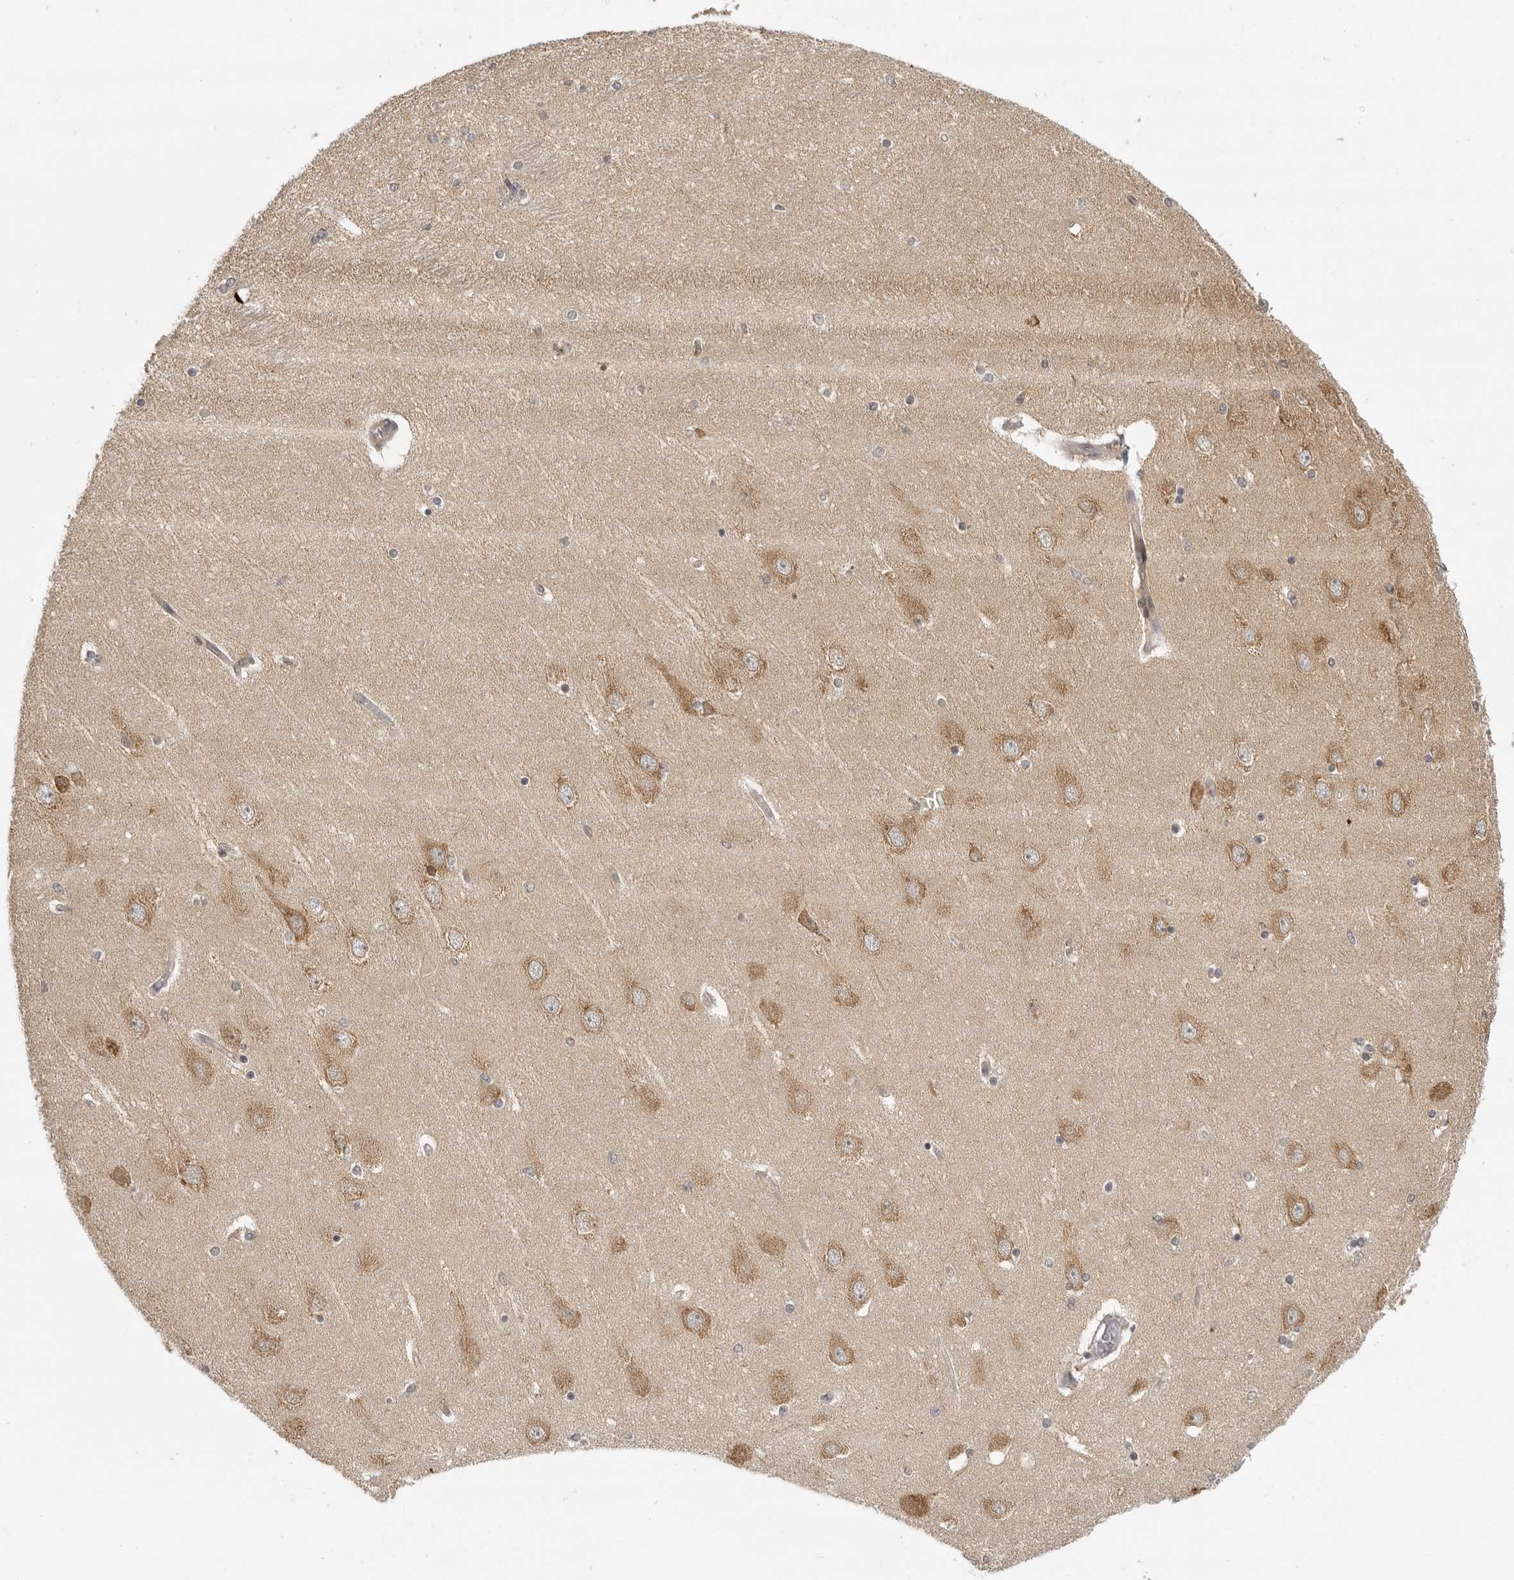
{"staining": {"intensity": "negative", "quantity": "none", "location": "none"}, "tissue": "hippocampus", "cell_type": "Glial cells", "image_type": "normal", "snomed": [{"axis": "morphology", "description": "Normal tissue, NOS"}, {"axis": "topography", "description": "Hippocampus"}], "caption": "Protein analysis of normal hippocampus demonstrates no significant staining in glial cells. (DAB immunohistochemistry (IHC), high magnification).", "gene": "PRRC2A", "patient": {"sex": "female", "age": 54}}